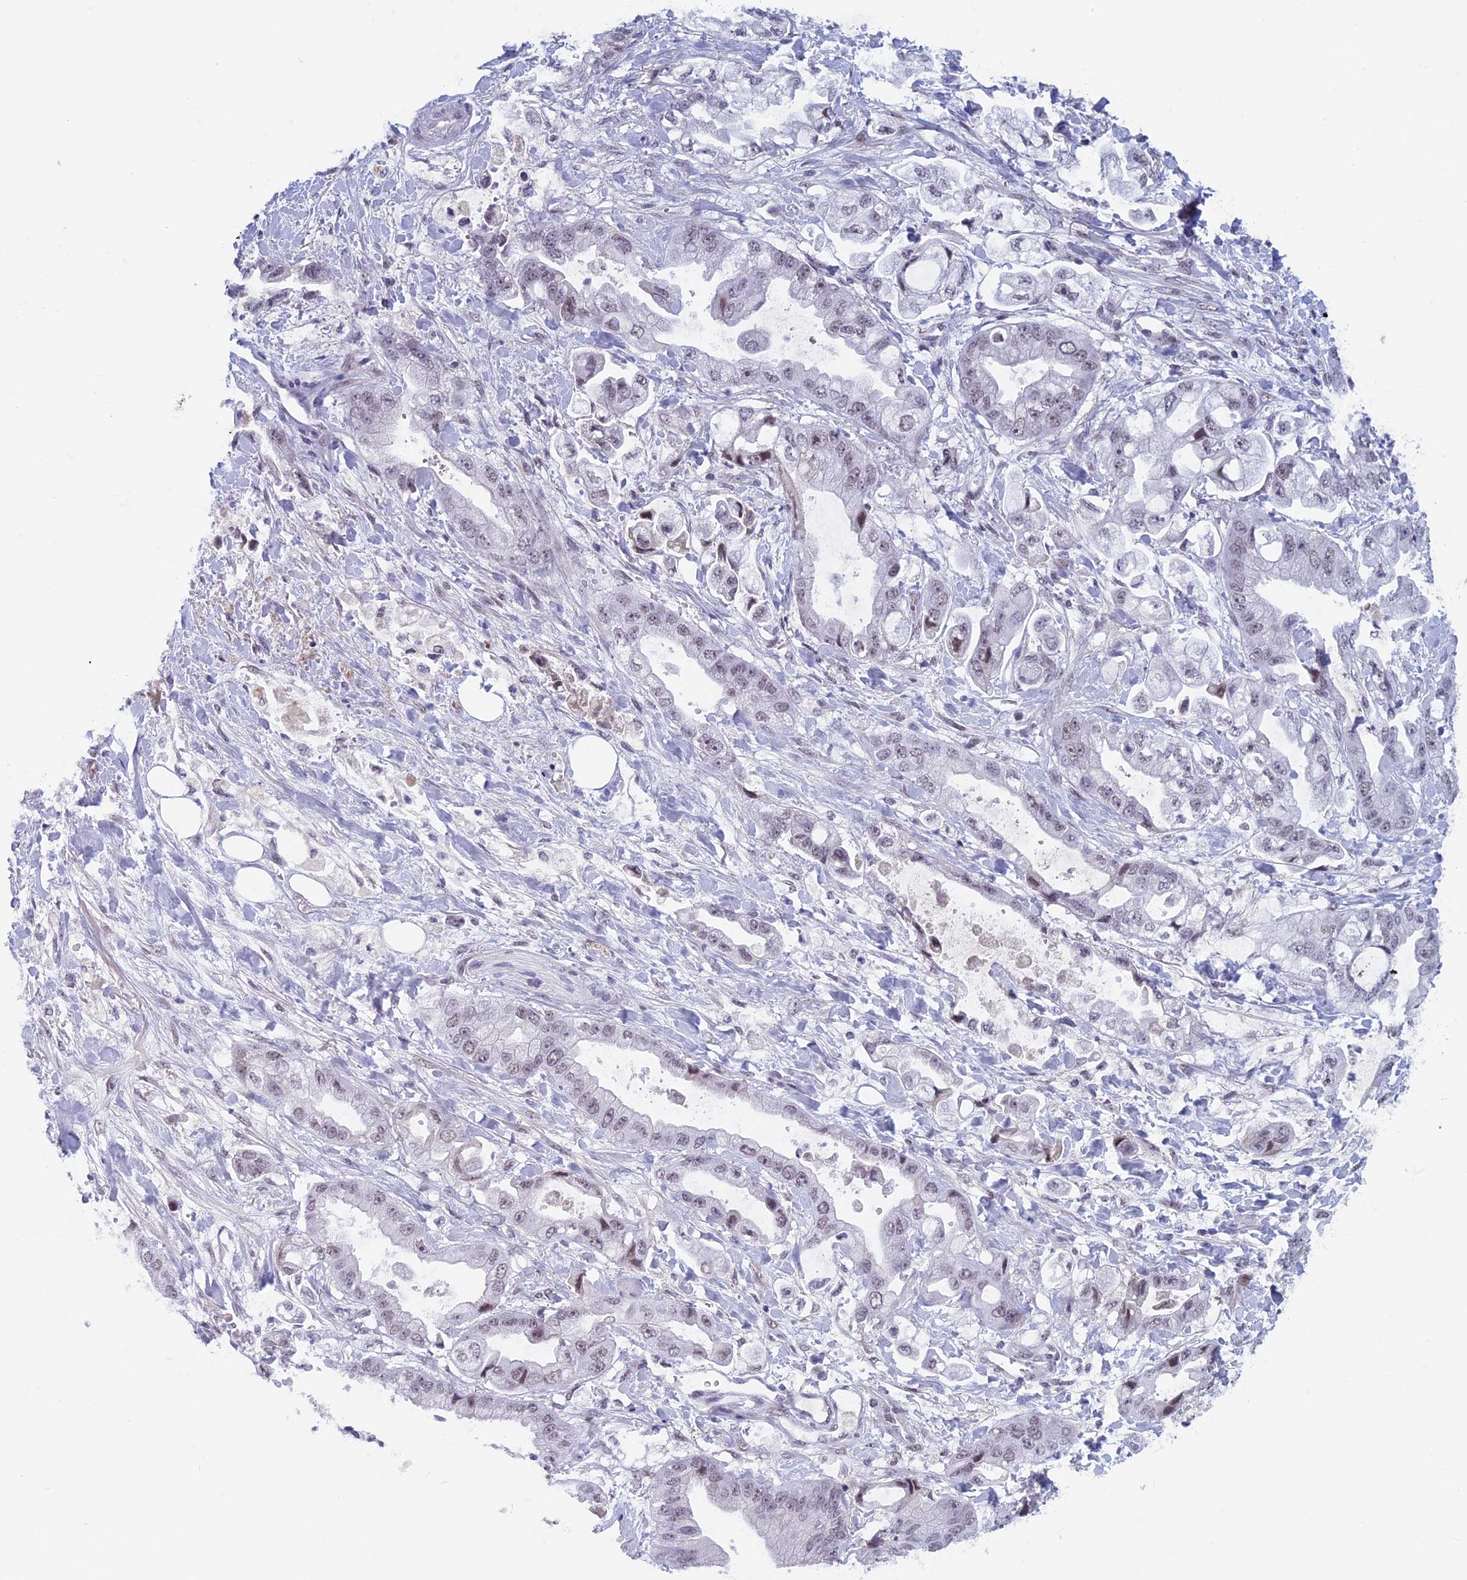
{"staining": {"intensity": "weak", "quantity": "25%-75%", "location": "nuclear"}, "tissue": "stomach cancer", "cell_type": "Tumor cells", "image_type": "cancer", "snomed": [{"axis": "morphology", "description": "Adenocarcinoma, NOS"}, {"axis": "topography", "description": "Stomach"}], "caption": "Stomach cancer (adenocarcinoma) tissue displays weak nuclear staining in approximately 25%-75% of tumor cells", "gene": "ASH2L", "patient": {"sex": "male", "age": 62}}